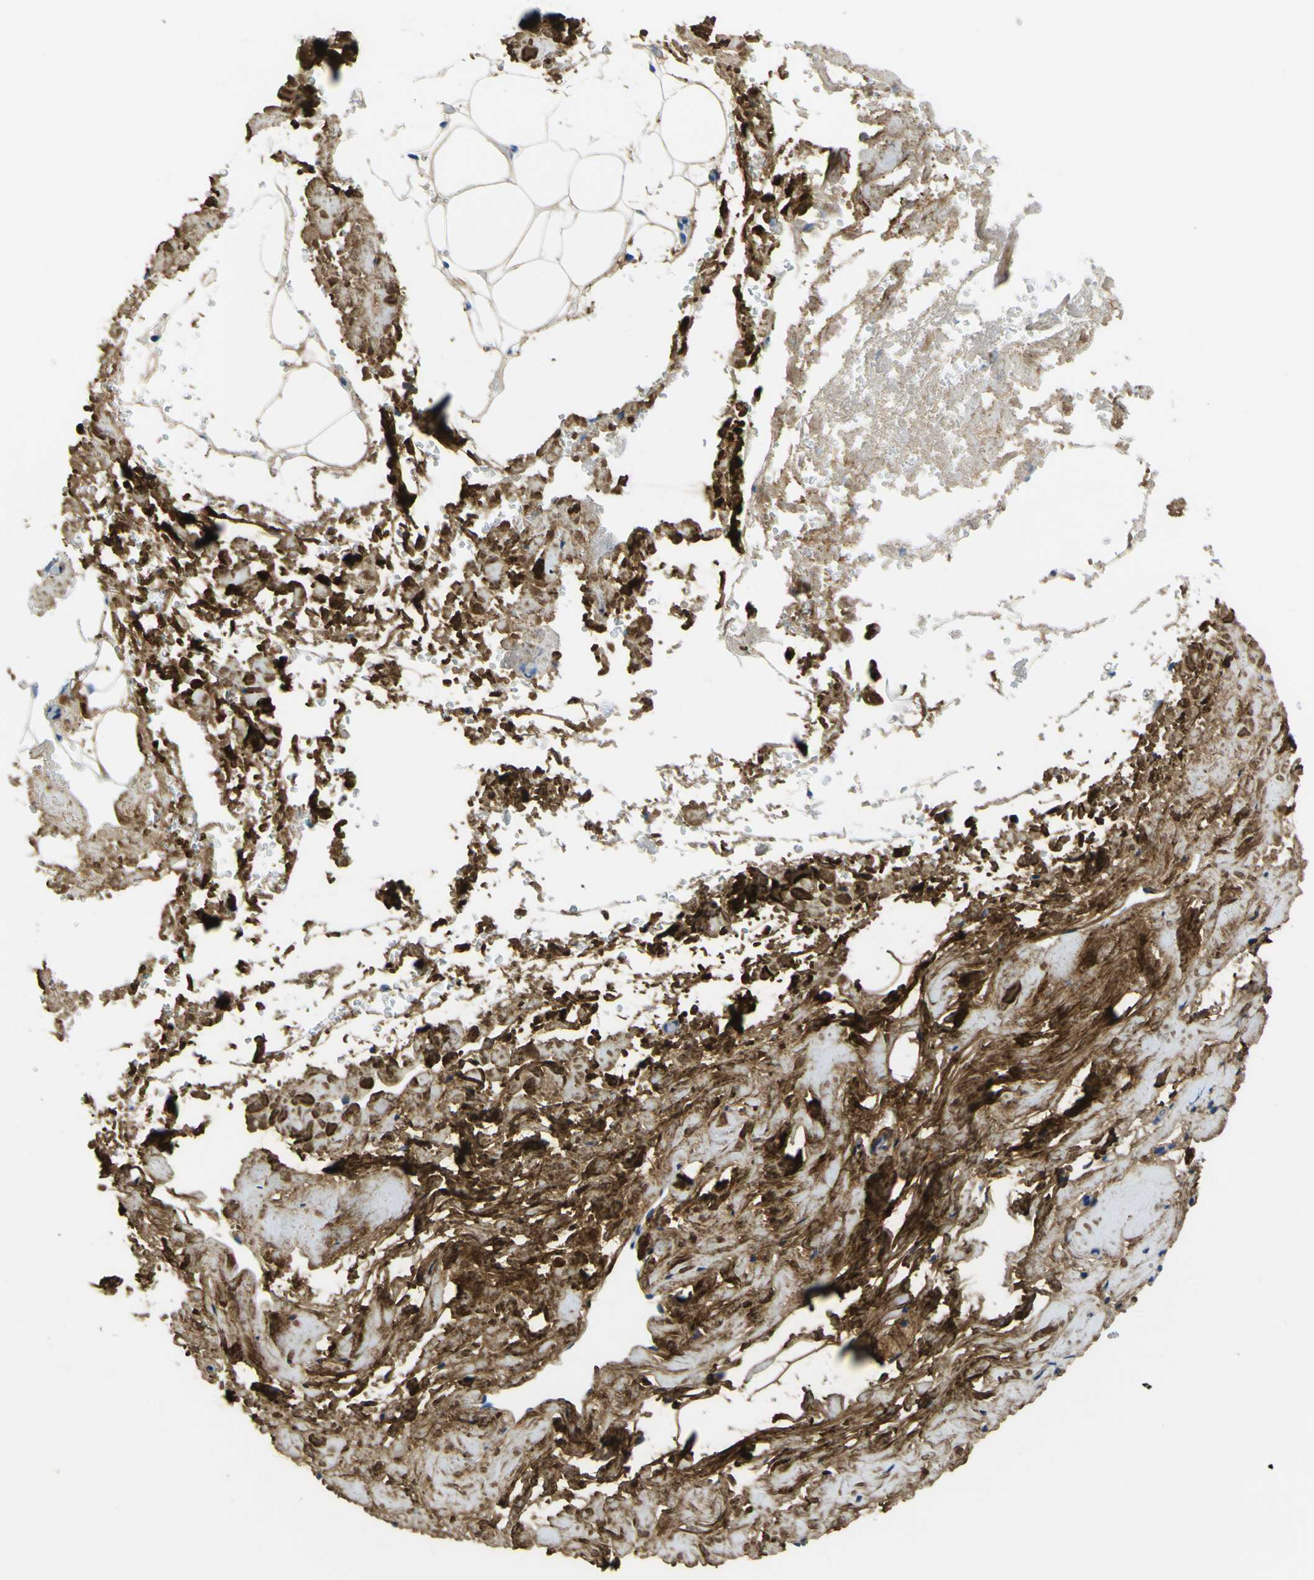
{"staining": {"intensity": "negative", "quantity": "none", "location": "none"}, "tissue": "breast", "cell_type": "Adipocytes", "image_type": "normal", "snomed": [{"axis": "morphology", "description": "Normal tissue, NOS"}, {"axis": "topography", "description": "Breast"}], "caption": "Immunohistochemical staining of normal human breast reveals no significant positivity in adipocytes.", "gene": "OGN", "patient": {"sex": "female", "age": 75}}